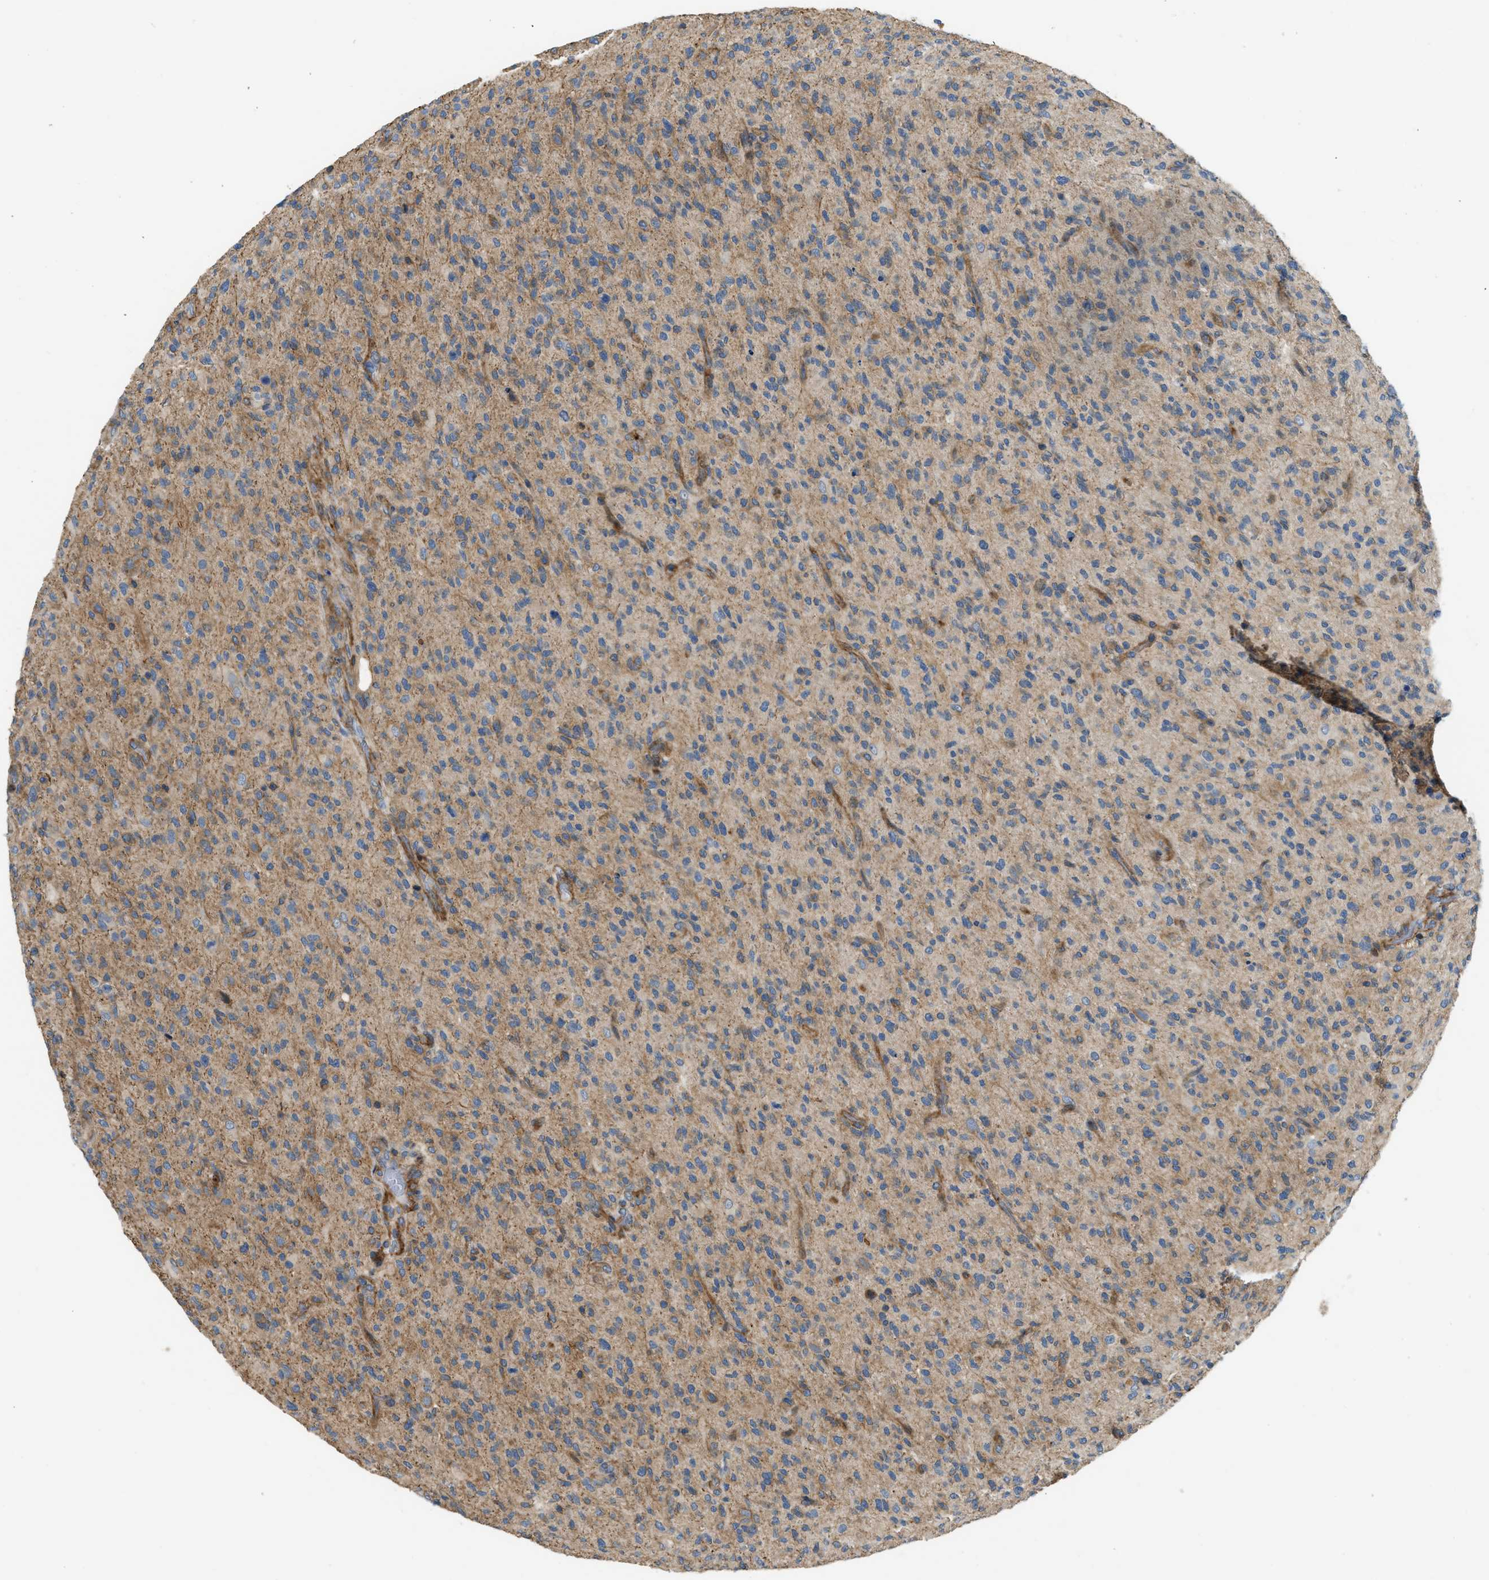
{"staining": {"intensity": "weak", "quantity": ">75%", "location": "cytoplasmic/membranous"}, "tissue": "glioma", "cell_type": "Tumor cells", "image_type": "cancer", "snomed": [{"axis": "morphology", "description": "Glioma, malignant, High grade"}, {"axis": "topography", "description": "Brain"}], "caption": "Protein analysis of malignant glioma (high-grade) tissue reveals weak cytoplasmic/membranous expression in about >75% of tumor cells.", "gene": "BTN3A2", "patient": {"sex": "male", "age": 71}}